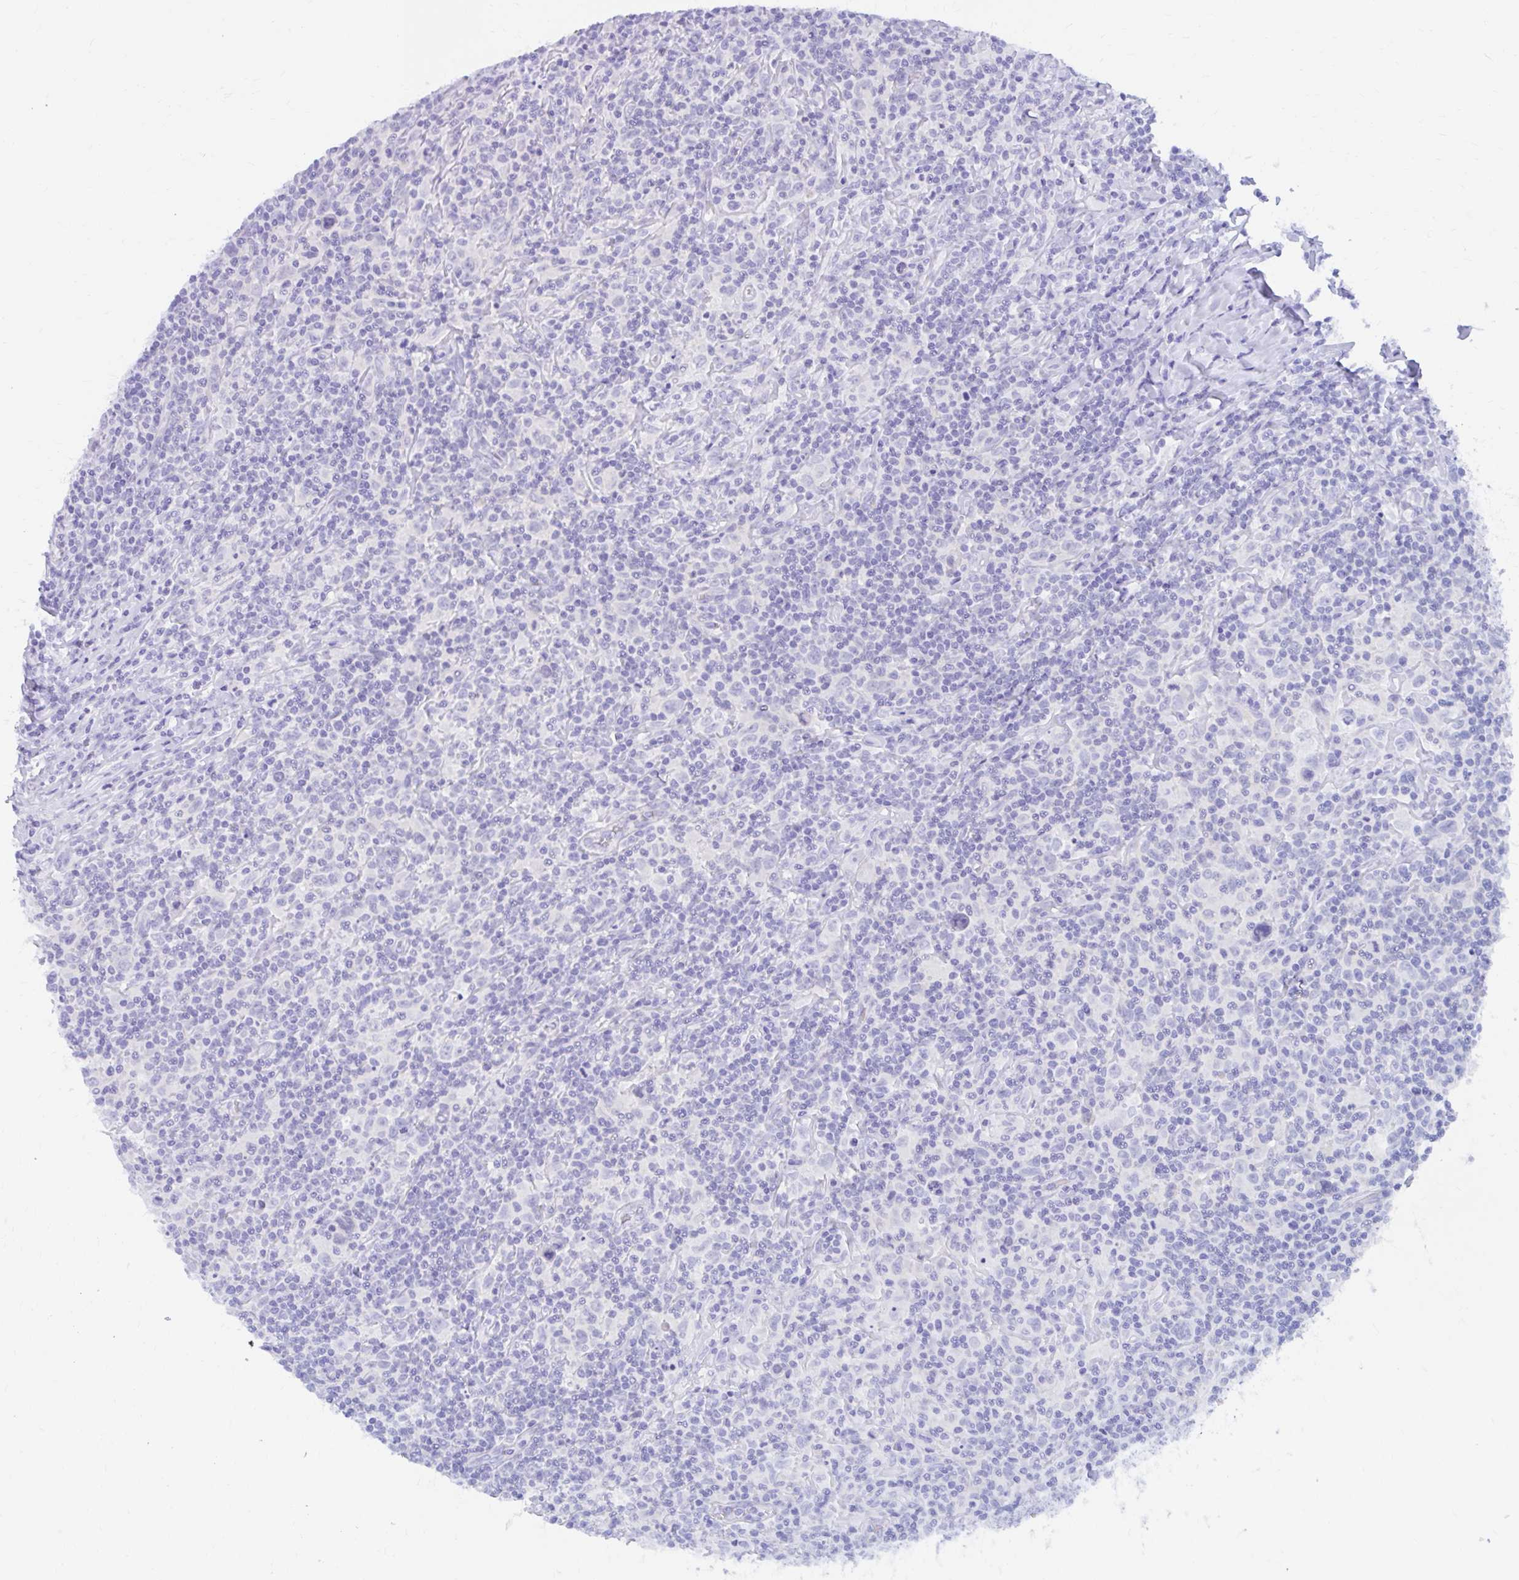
{"staining": {"intensity": "negative", "quantity": "none", "location": "none"}, "tissue": "lymphoma", "cell_type": "Tumor cells", "image_type": "cancer", "snomed": [{"axis": "morphology", "description": "Hodgkin's disease, NOS"}, {"axis": "topography", "description": "Lymph node"}], "caption": "Tumor cells show no significant protein expression in Hodgkin's disease.", "gene": "NSG2", "patient": {"sex": "female", "age": 18}}